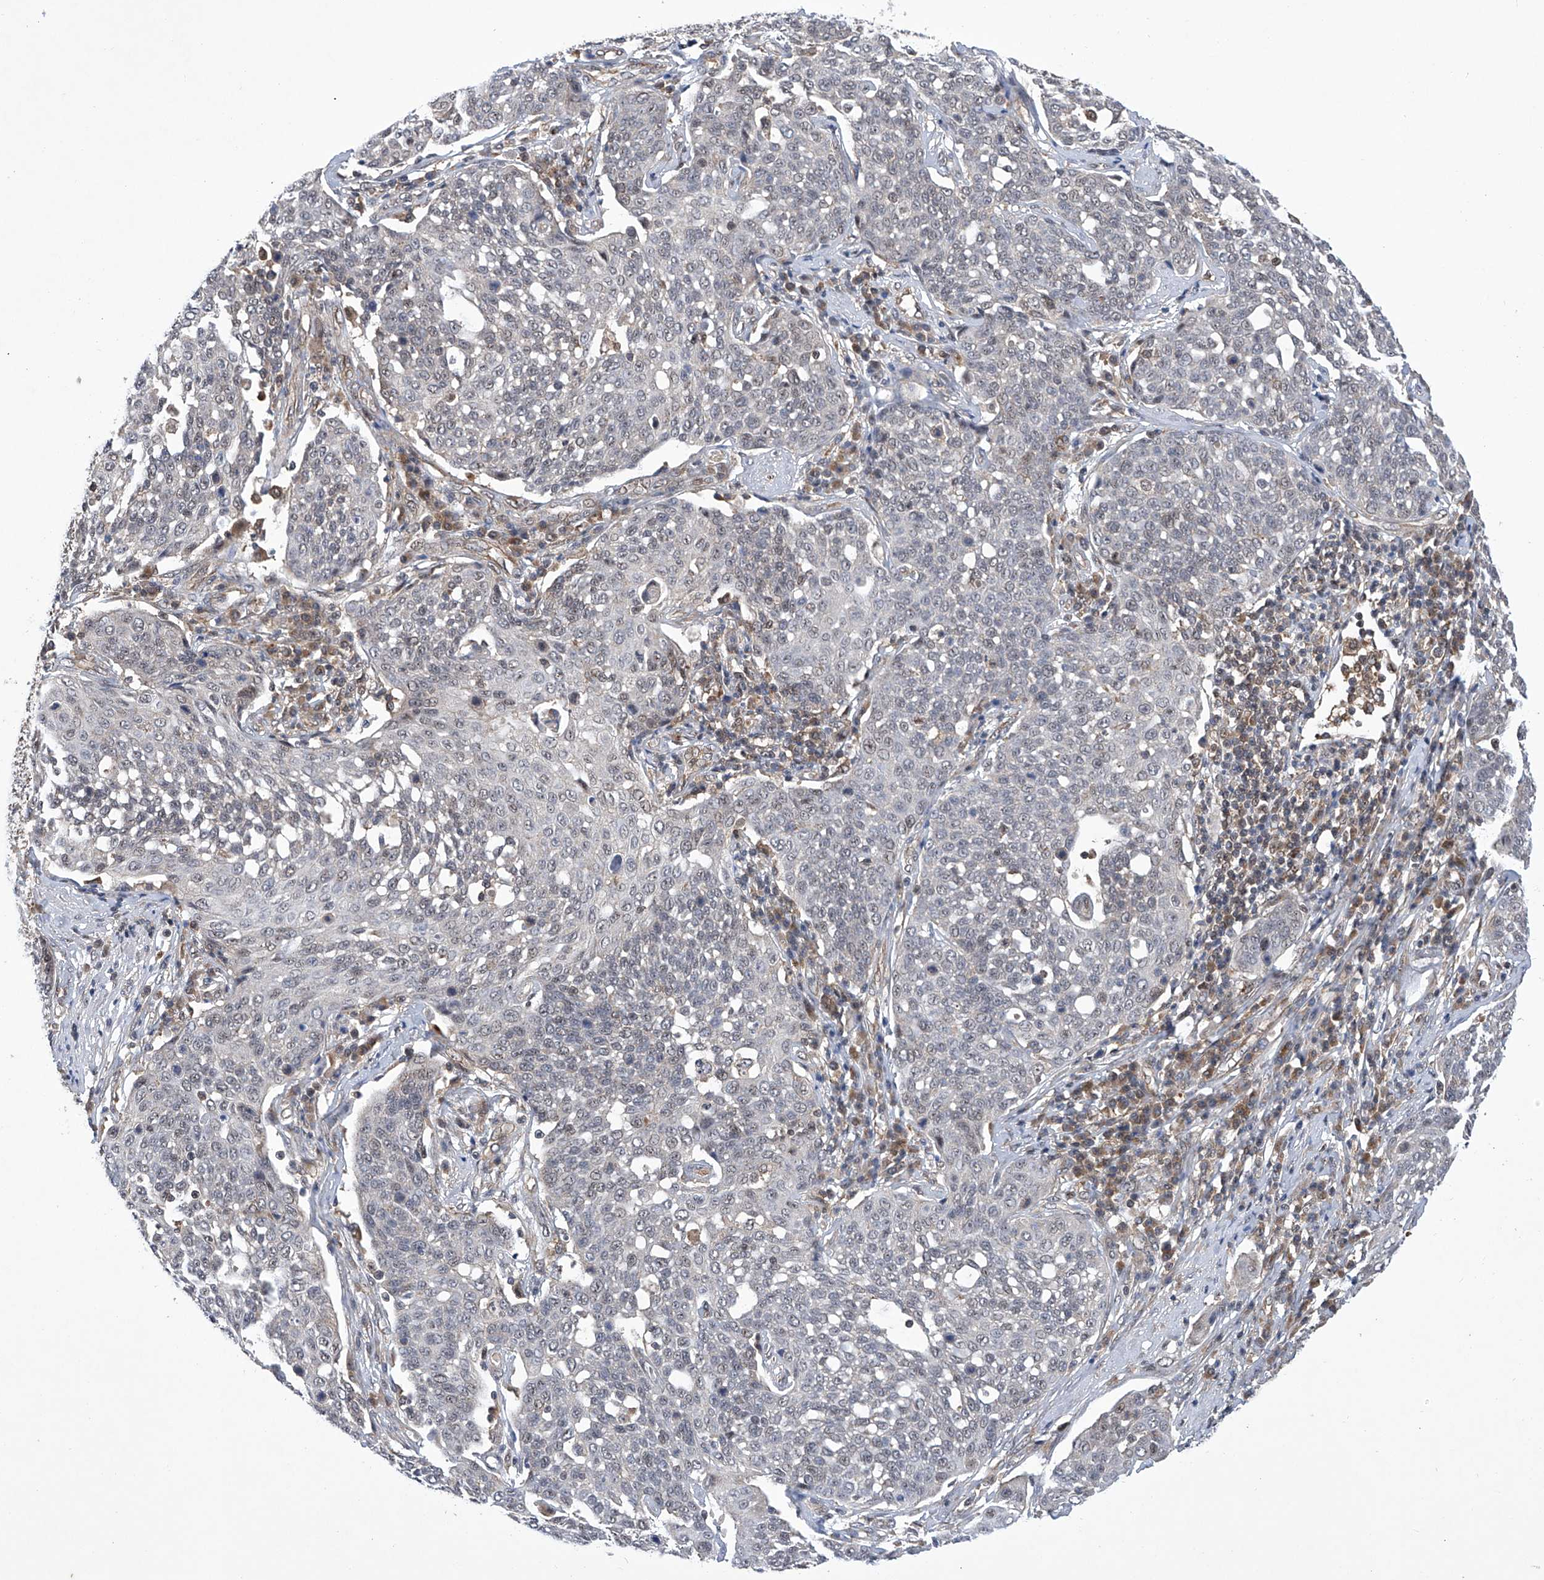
{"staining": {"intensity": "negative", "quantity": "none", "location": "none"}, "tissue": "cervical cancer", "cell_type": "Tumor cells", "image_type": "cancer", "snomed": [{"axis": "morphology", "description": "Squamous cell carcinoma, NOS"}, {"axis": "topography", "description": "Cervix"}], "caption": "Tumor cells show no significant positivity in cervical cancer.", "gene": "CISH", "patient": {"sex": "female", "age": 34}}